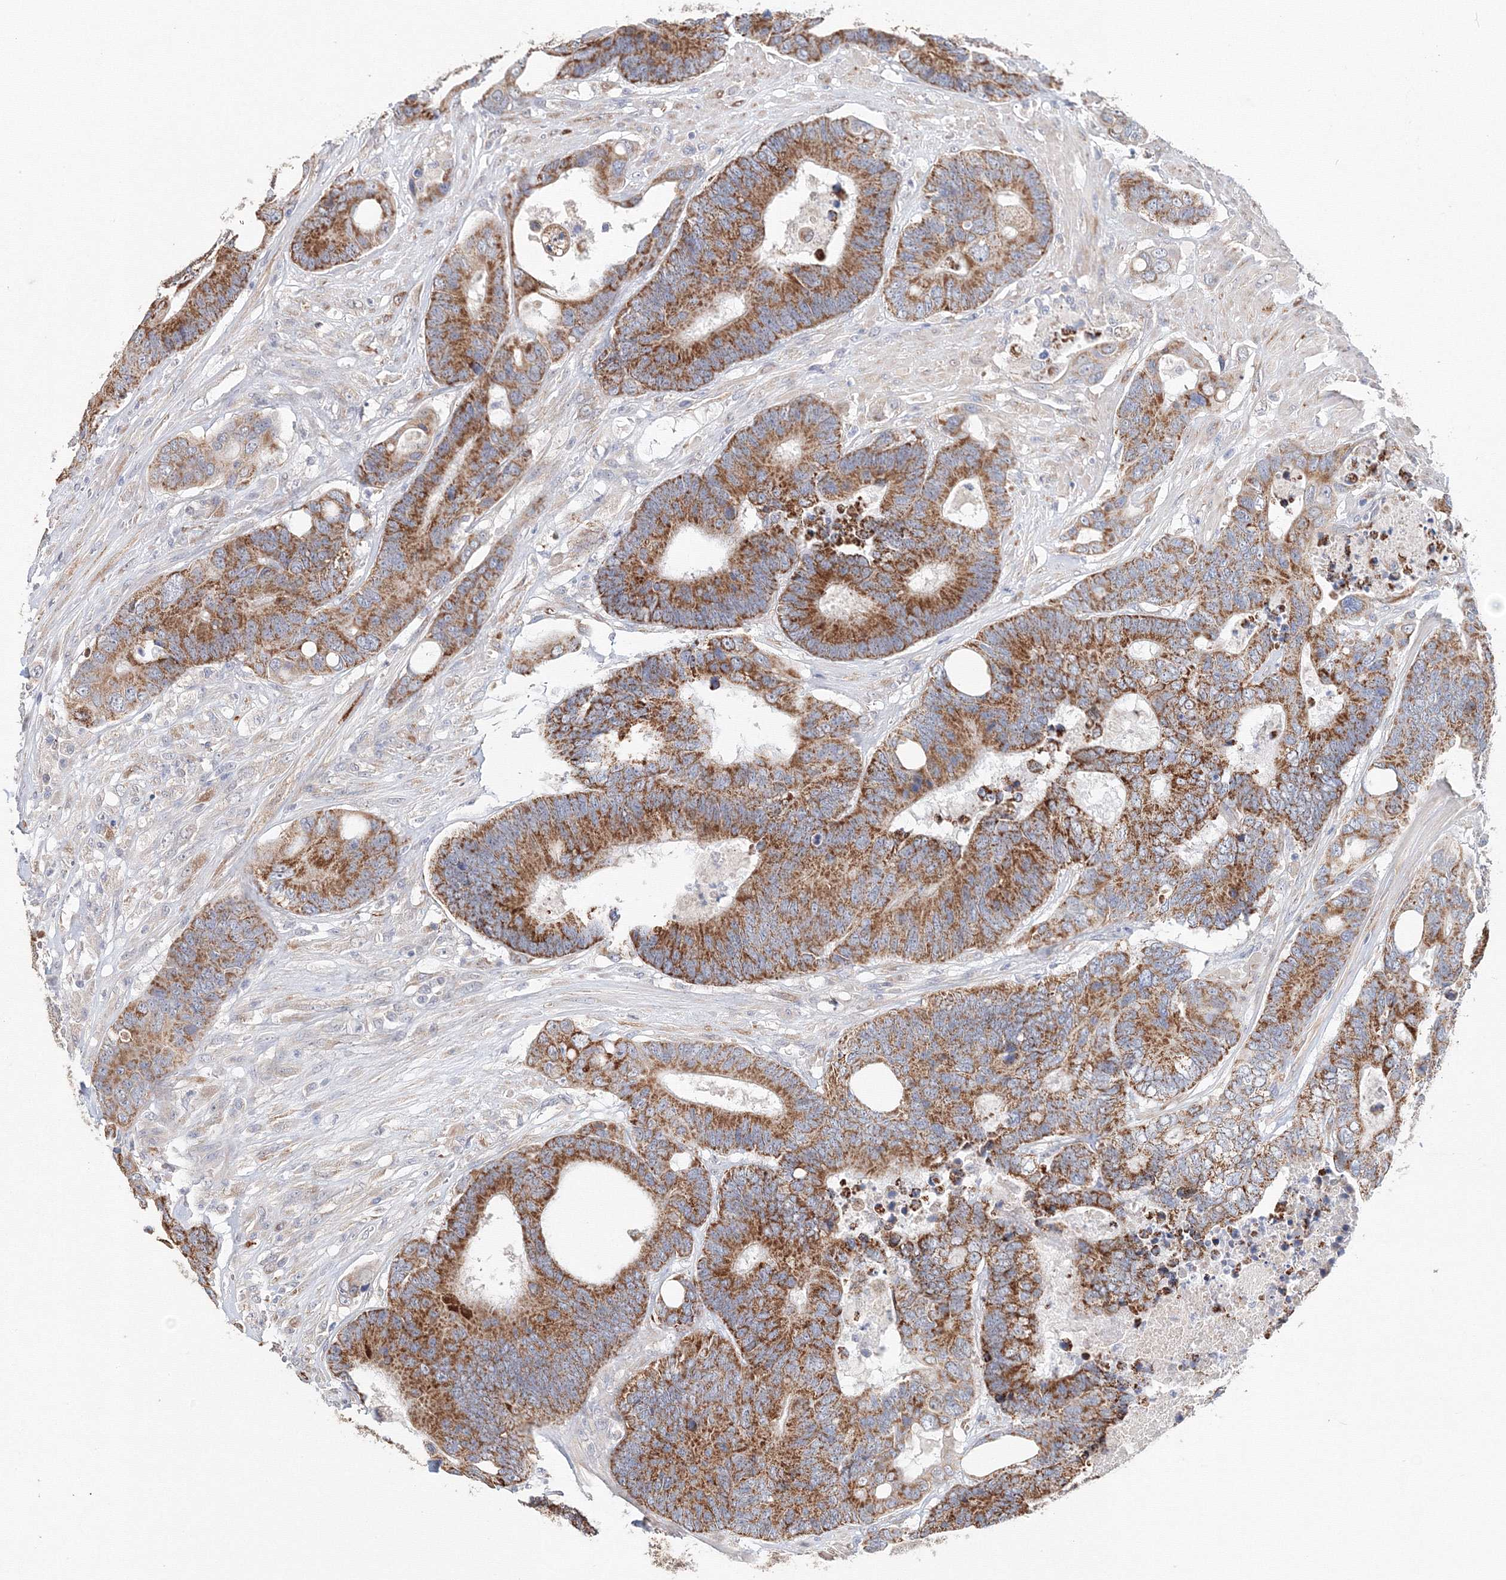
{"staining": {"intensity": "moderate", "quantity": ">75%", "location": "cytoplasmic/membranous"}, "tissue": "colorectal cancer", "cell_type": "Tumor cells", "image_type": "cancer", "snomed": [{"axis": "morphology", "description": "Adenocarcinoma, NOS"}, {"axis": "topography", "description": "Rectum"}], "caption": "Colorectal cancer (adenocarcinoma) was stained to show a protein in brown. There is medium levels of moderate cytoplasmic/membranous expression in approximately >75% of tumor cells. The protein is shown in brown color, while the nuclei are stained blue.", "gene": "DHRS12", "patient": {"sex": "male", "age": 55}}